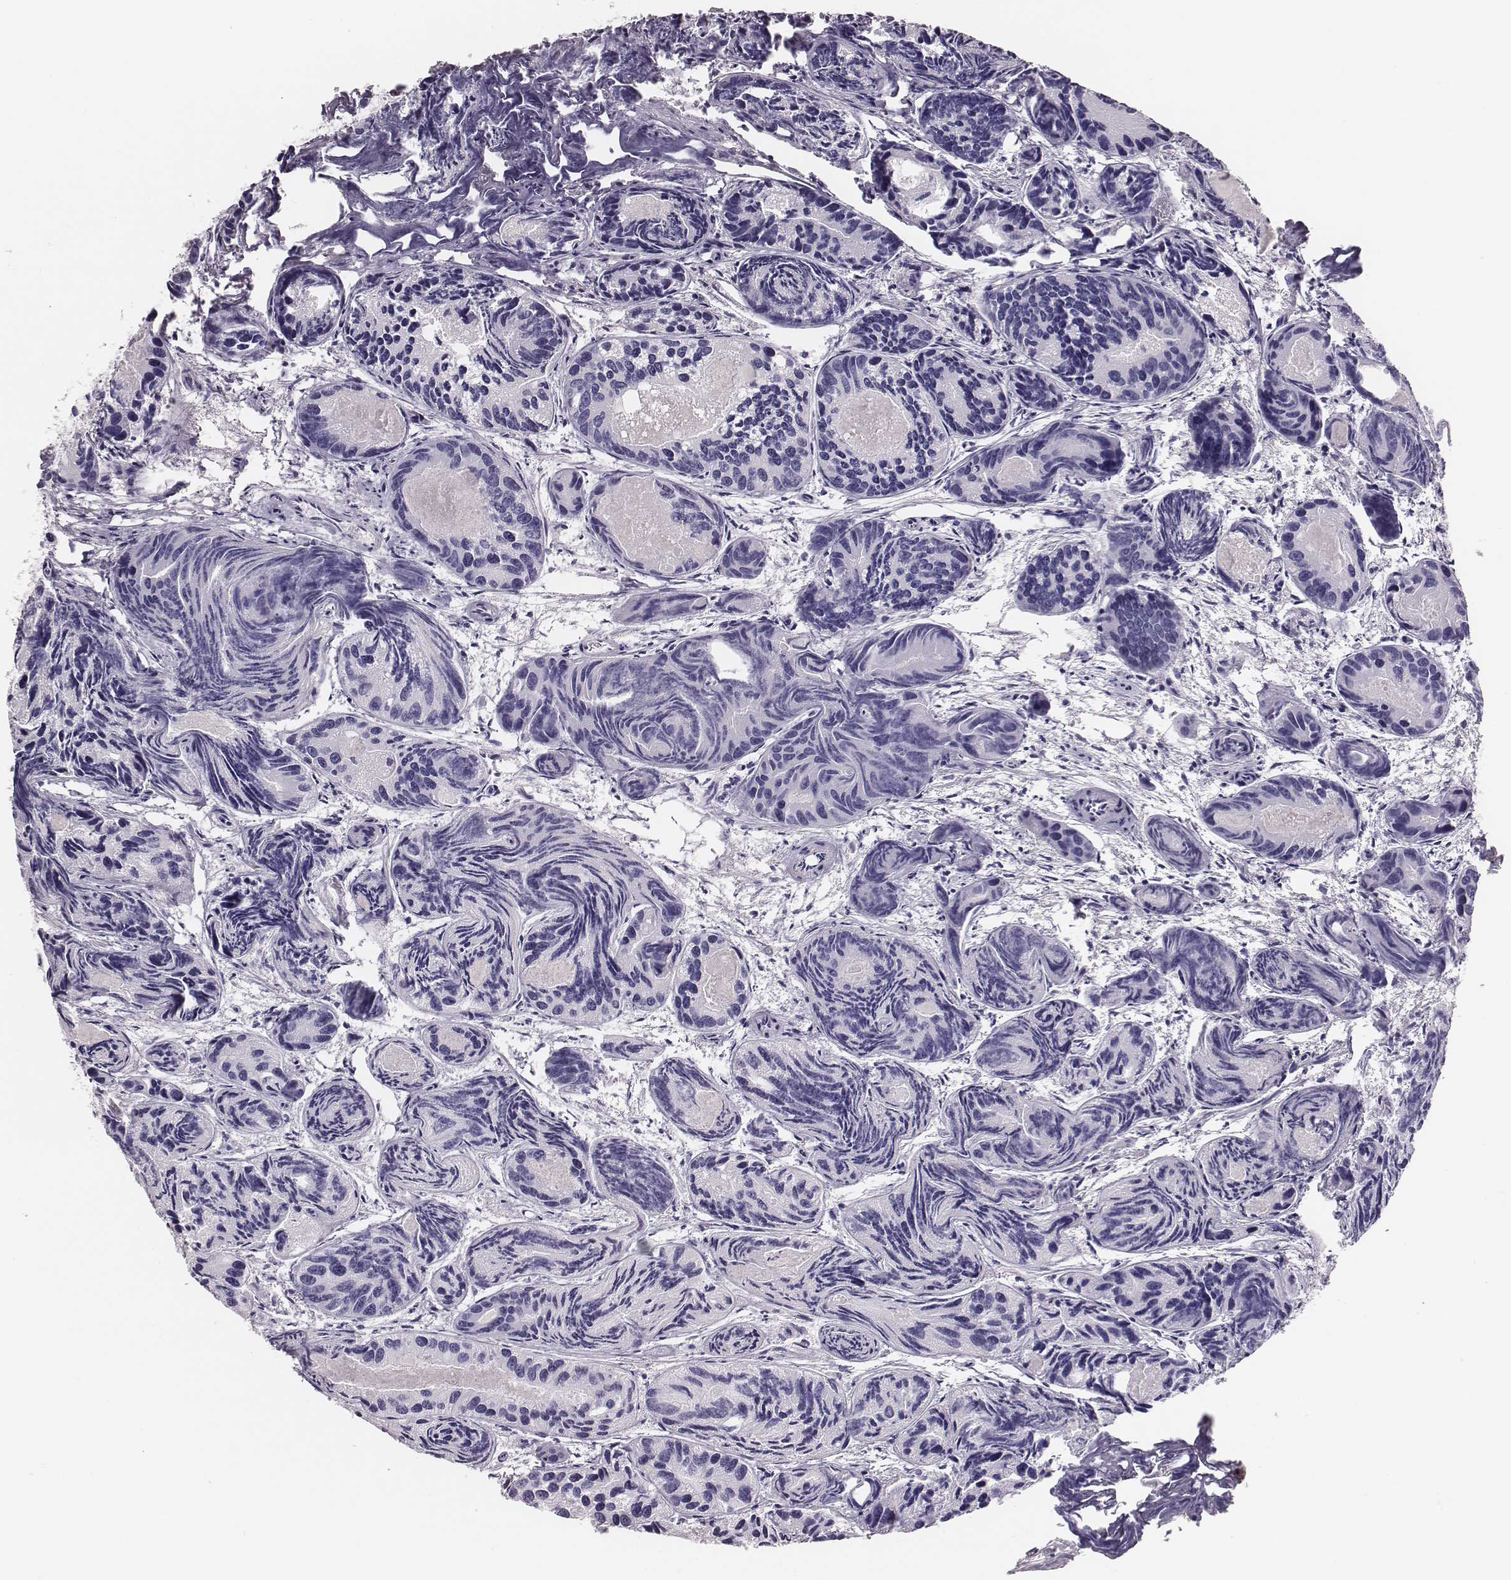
{"staining": {"intensity": "negative", "quantity": "none", "location": "none"}, "tissue": "prostate cancer", "cell_type": "Tumor cells", "image_type": "cancer", "snomed": [{"axis": "morphology", "description": "Adenocarcinoma, Medium grade"}, {"axis": "topography", "description": "Prostate"}], "caption": "Immunohistochemistry of human prostate cancer shows no expression in tumor cells.", "gene": "H1-6", "patient": {"sex": "male", "age": 74}}